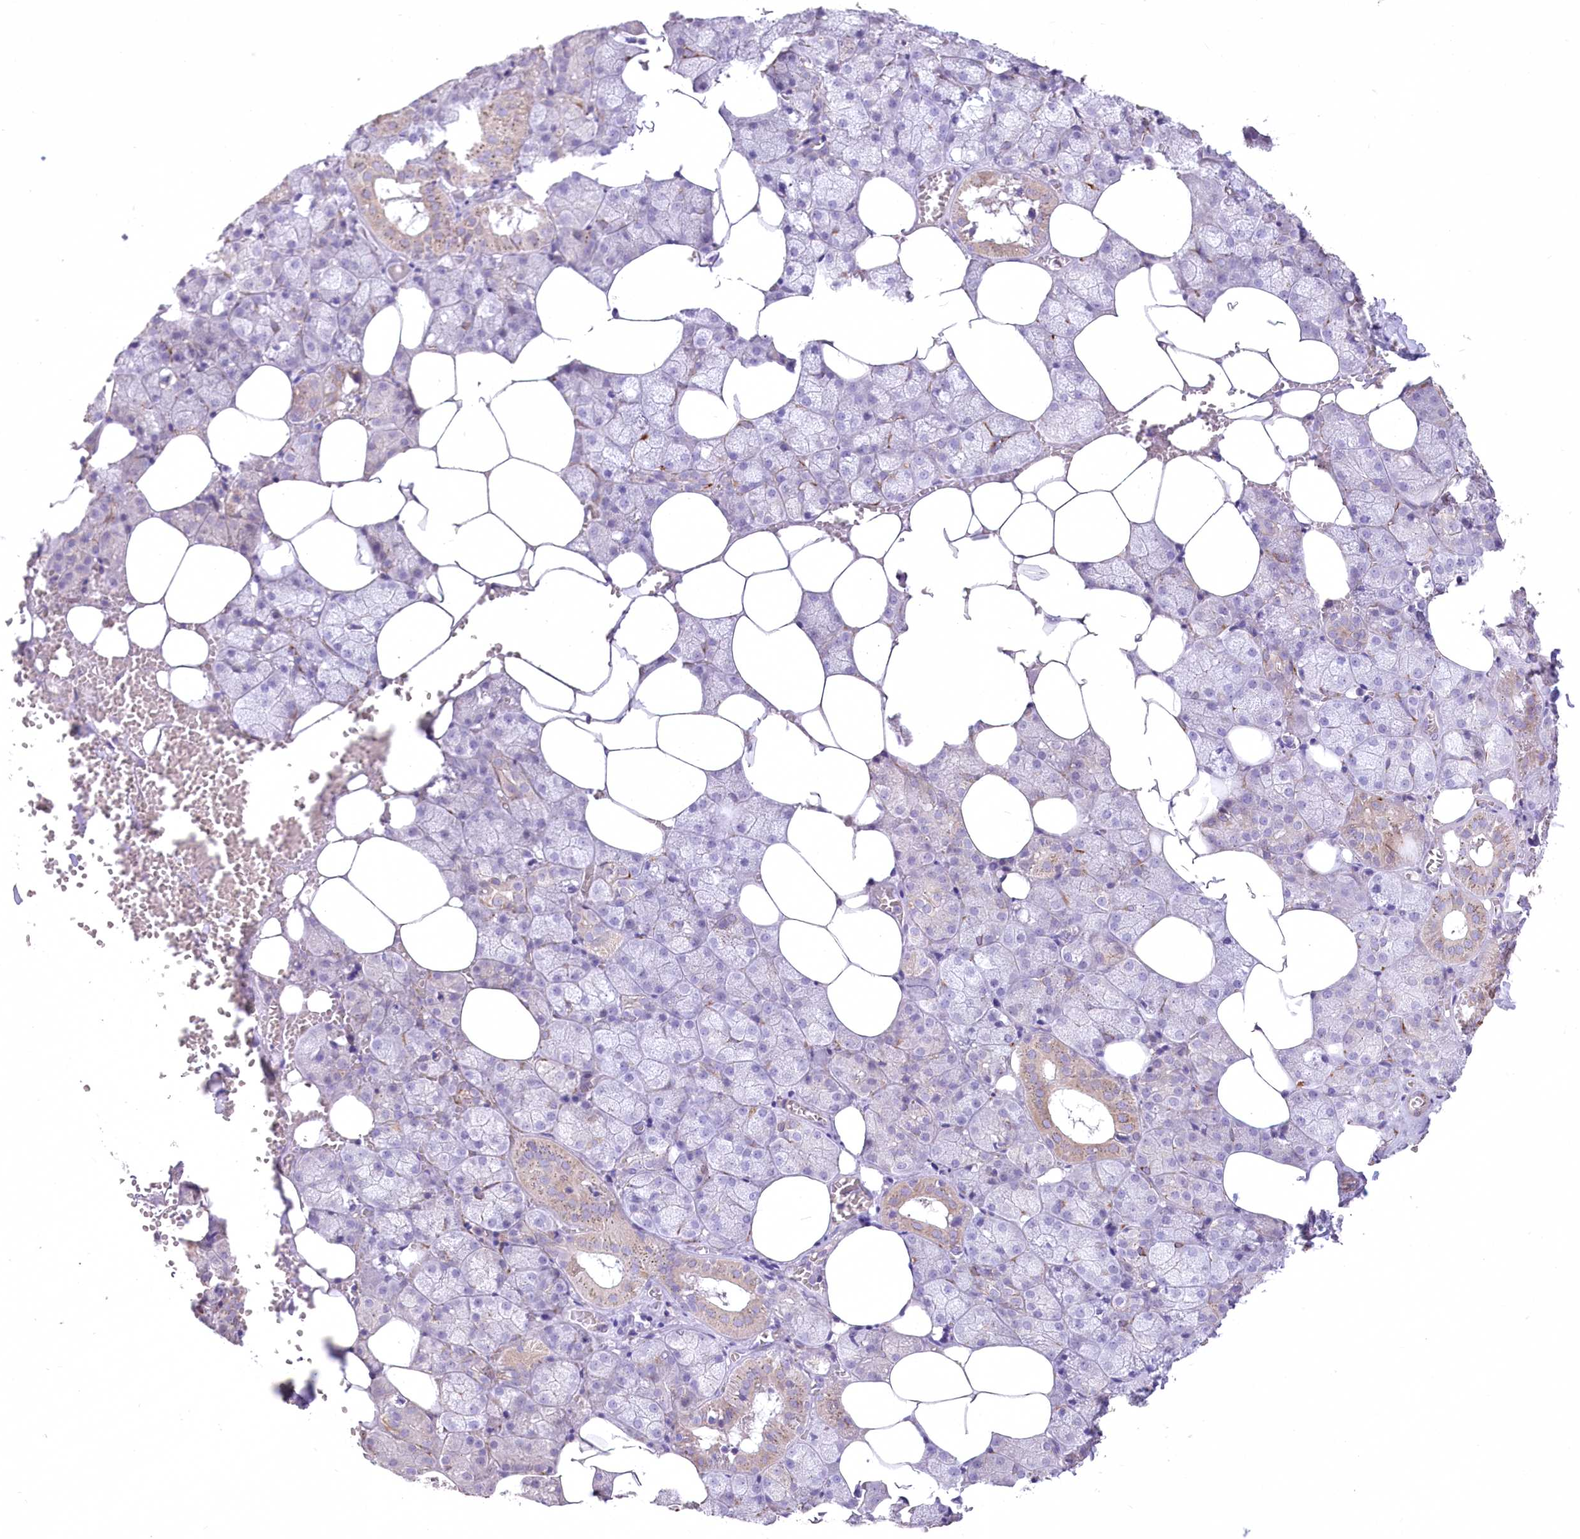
{"staining": {"intensity": "weak", "quantity": "<25%", "location": "cytoplasmic/membranous"}, "tissue": "salivary gland", "cell_type": "Glandular cells", "image_type": "normal", "snomed": [{"axis": "morphology", "description": "Normal tissue, NOS"}, {"axis": "topography", "description": "Salivary gland"}], "caption": "A micrograph of salivary gland stained for a protein demonstrates no brown staining in glandular cells. (Stains: DAB (3,3'-diaminobenzidine) immunohistochemistry (IHC) with hematoxylin counter stain, Microscopy: brightfield microscopy at high magnification).", "gene": "ANGPTL3", "patient": {"sex": "male", "age": 62}}